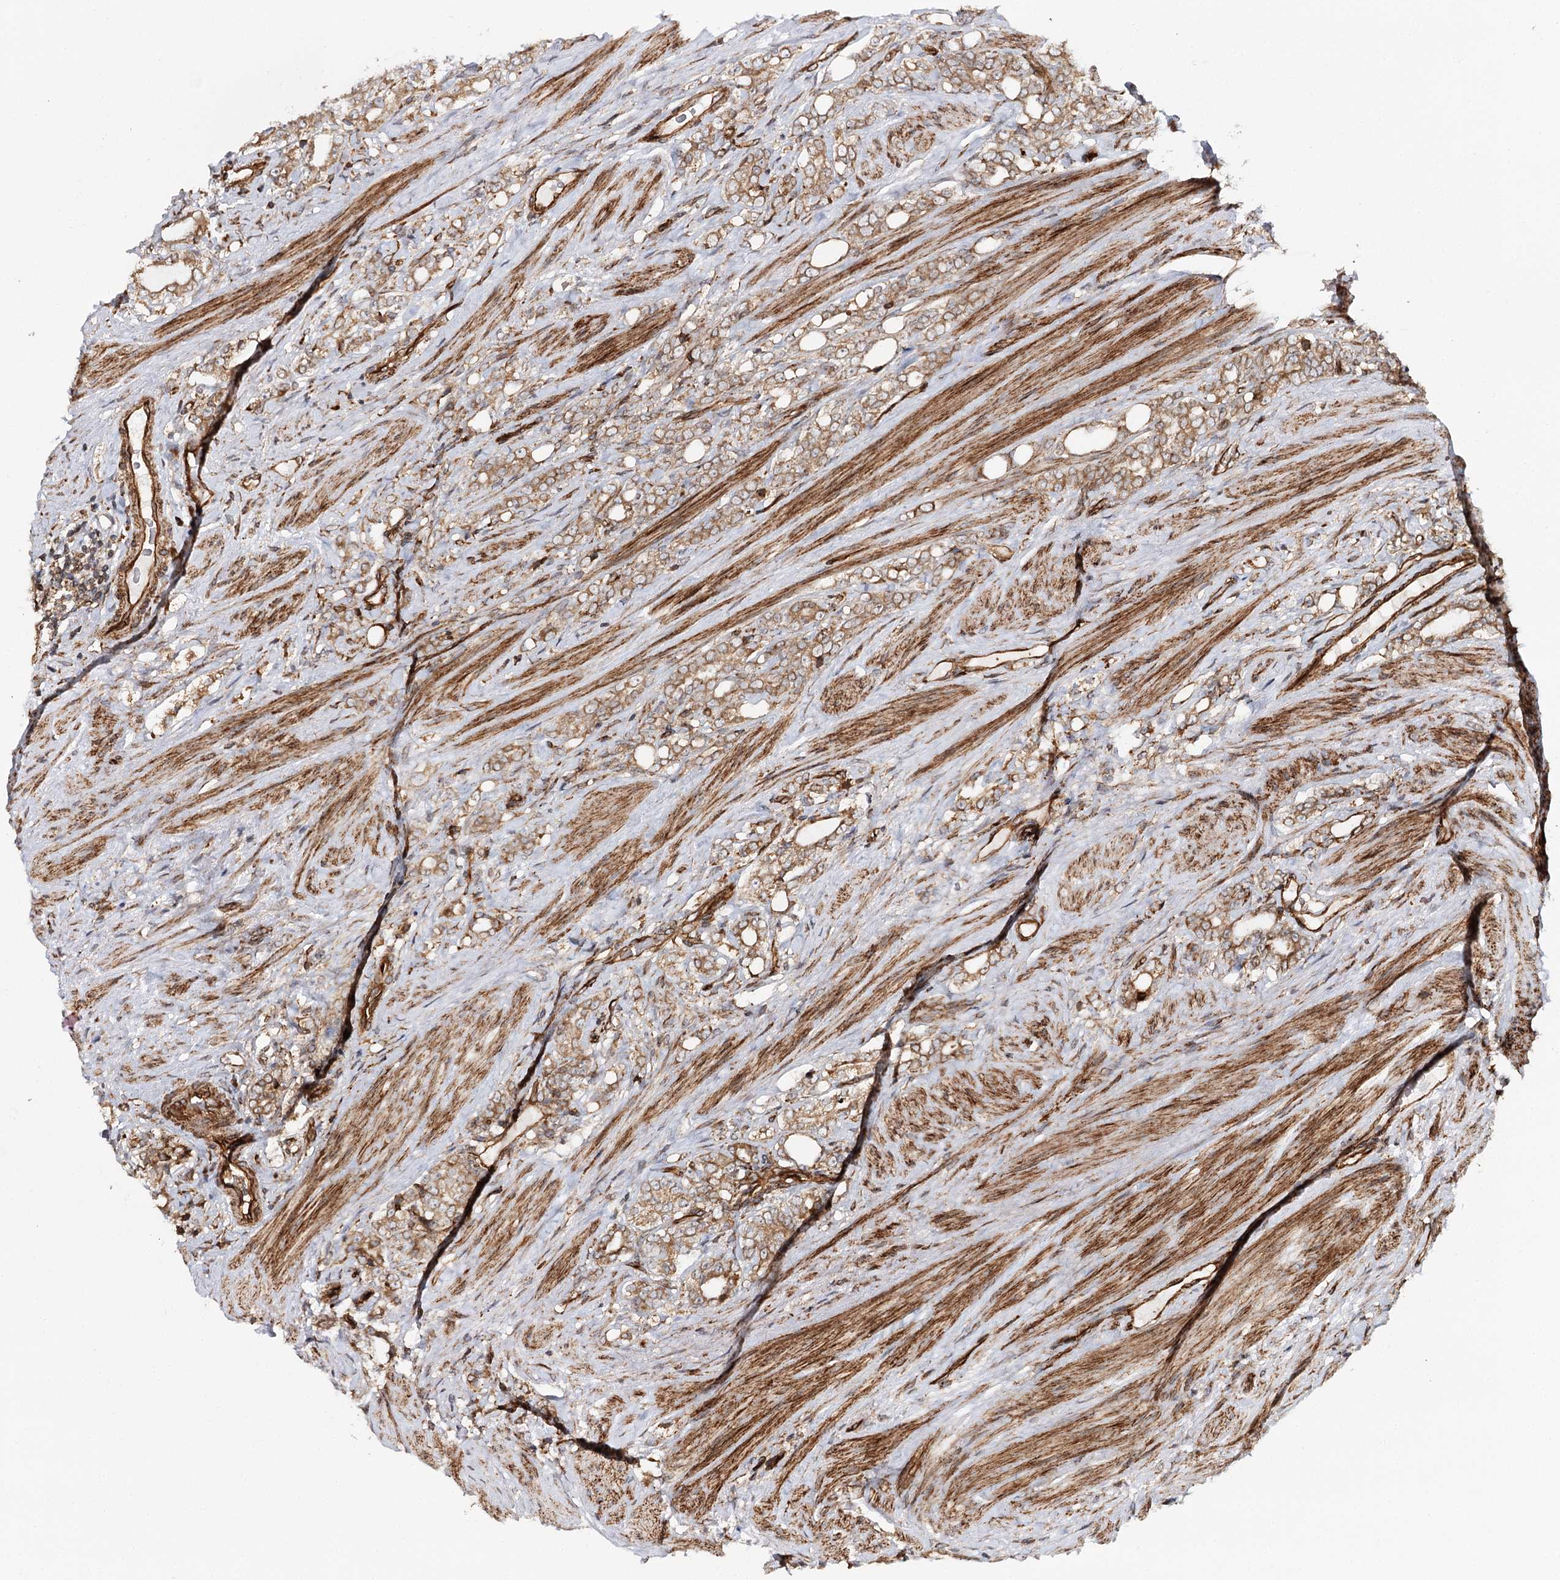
{"staining": {"intensity": "moderate", "quantity": ">75%", "location": "cytoplasmic/membranous"}, "tissue": "prostate cancer", "cell_type": "Tumor cells", "image_type": "cancer", "snomed": [{"axis": "morphology", "description": "Adenocarcinoma, High grade"}, {"axis": "topography", "description": "Prostate"}], "caption": "Immunohistochemical staining of high-grade adenocarcinoma (prostate) demonstrates medium levels of moderate cytoplasmic/membranous expression in about >75% of tumor cells.", "gene": "MKNK1", "patient": {"sex": "male", "age": 64}}